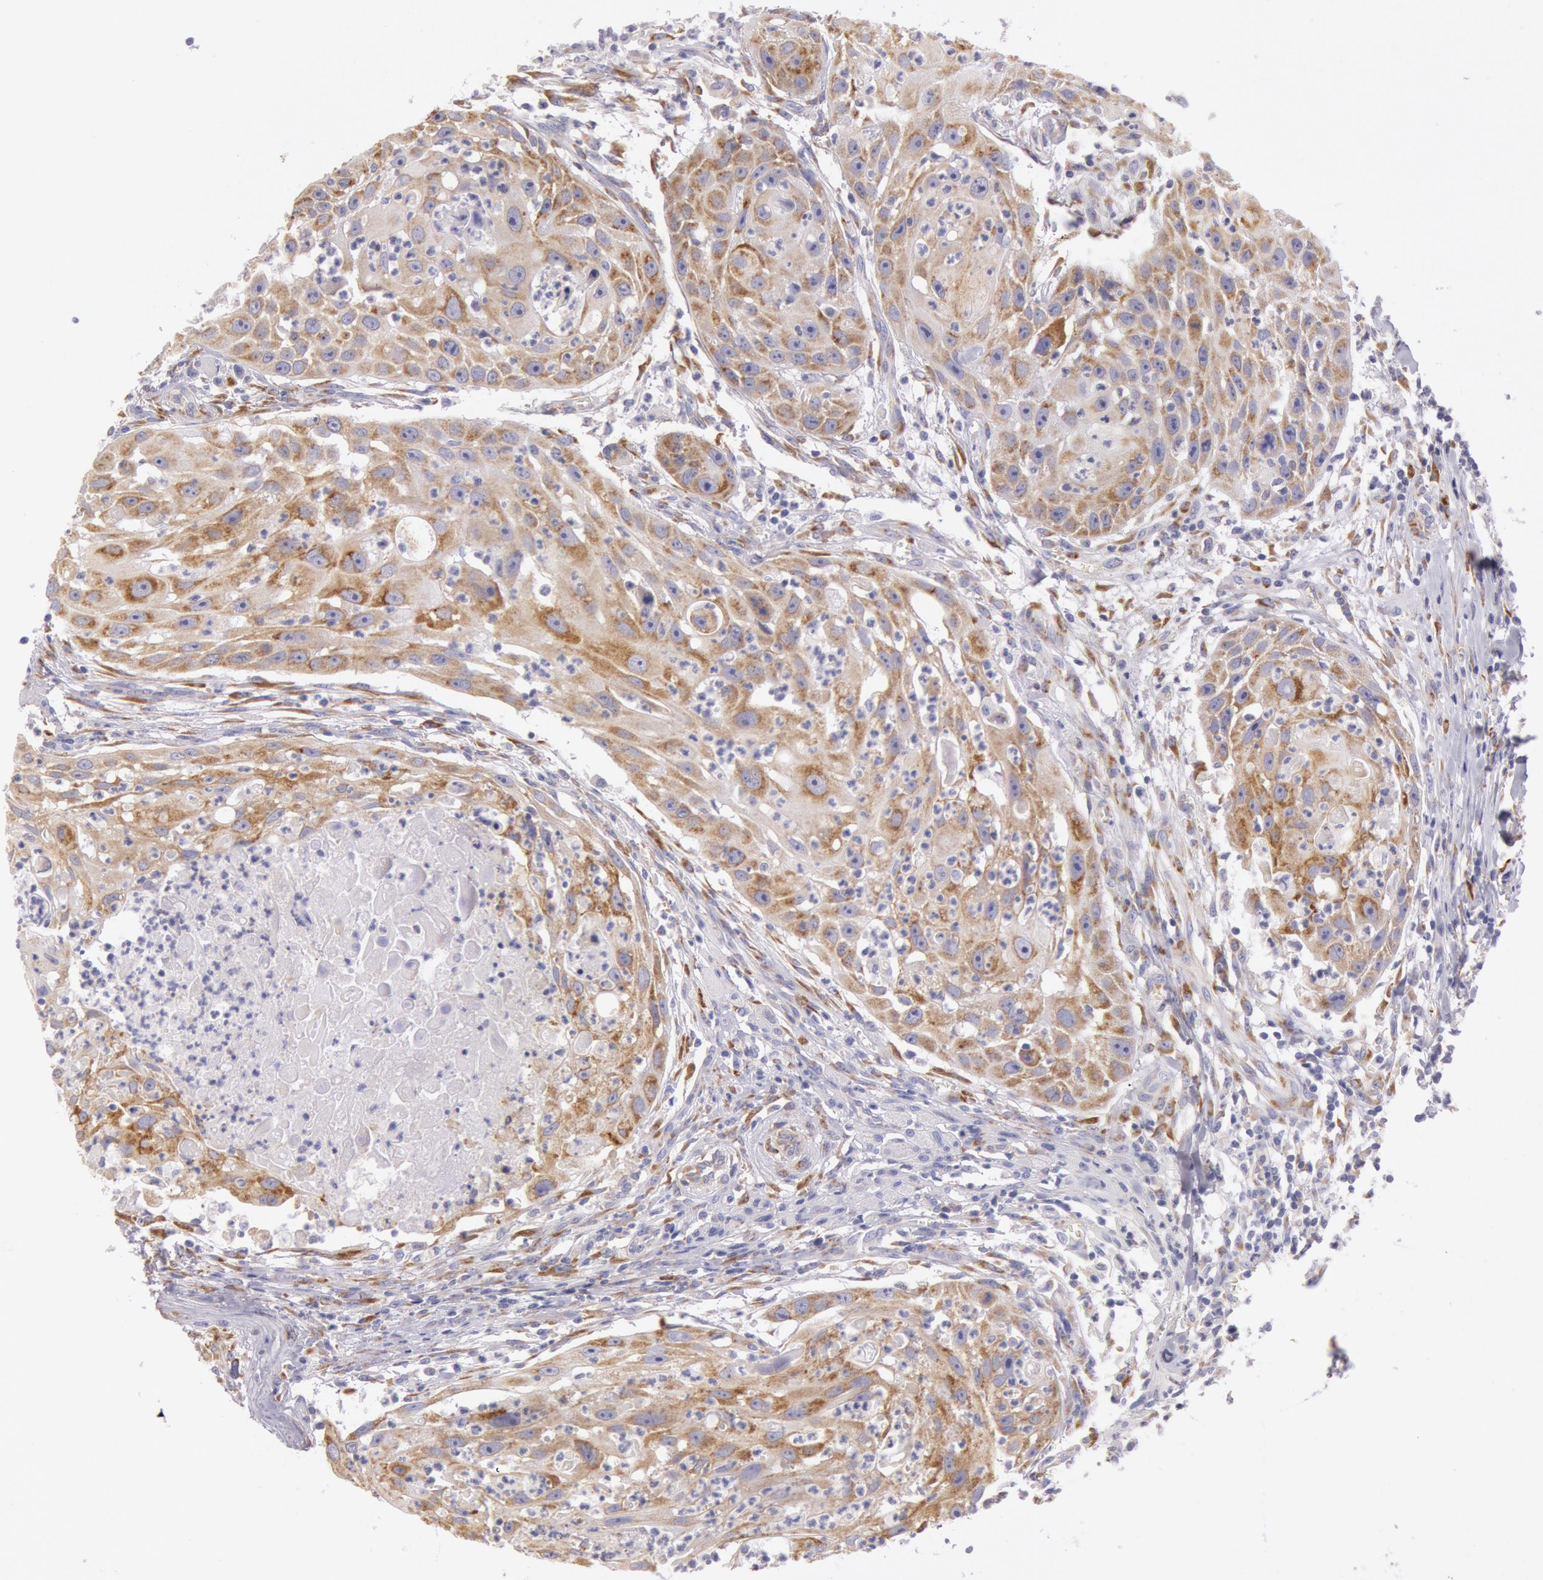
{"staining": {"intensity": "moderate", "quantity": "25%-75%", "location": "cytoplasmic/membranous"}, "tissue": "head and neck cancer", "cell_type": "Tumor cells", "image_type": "cancer", "snomed": [{"axis": "morphology", "description": "Squamous cell carcinoma, NOS"}, {"axis": "topography", "description": "Head-Neck"}], "caption": "Tumor cells display medium levels of moderate cytoplasmic/membranous positivity in approximately 25%-75% of cells in squamous cell carcinoma (head and neck).", "gene": "CIDEB", "patient": {"sex": "male", "age": 64}}